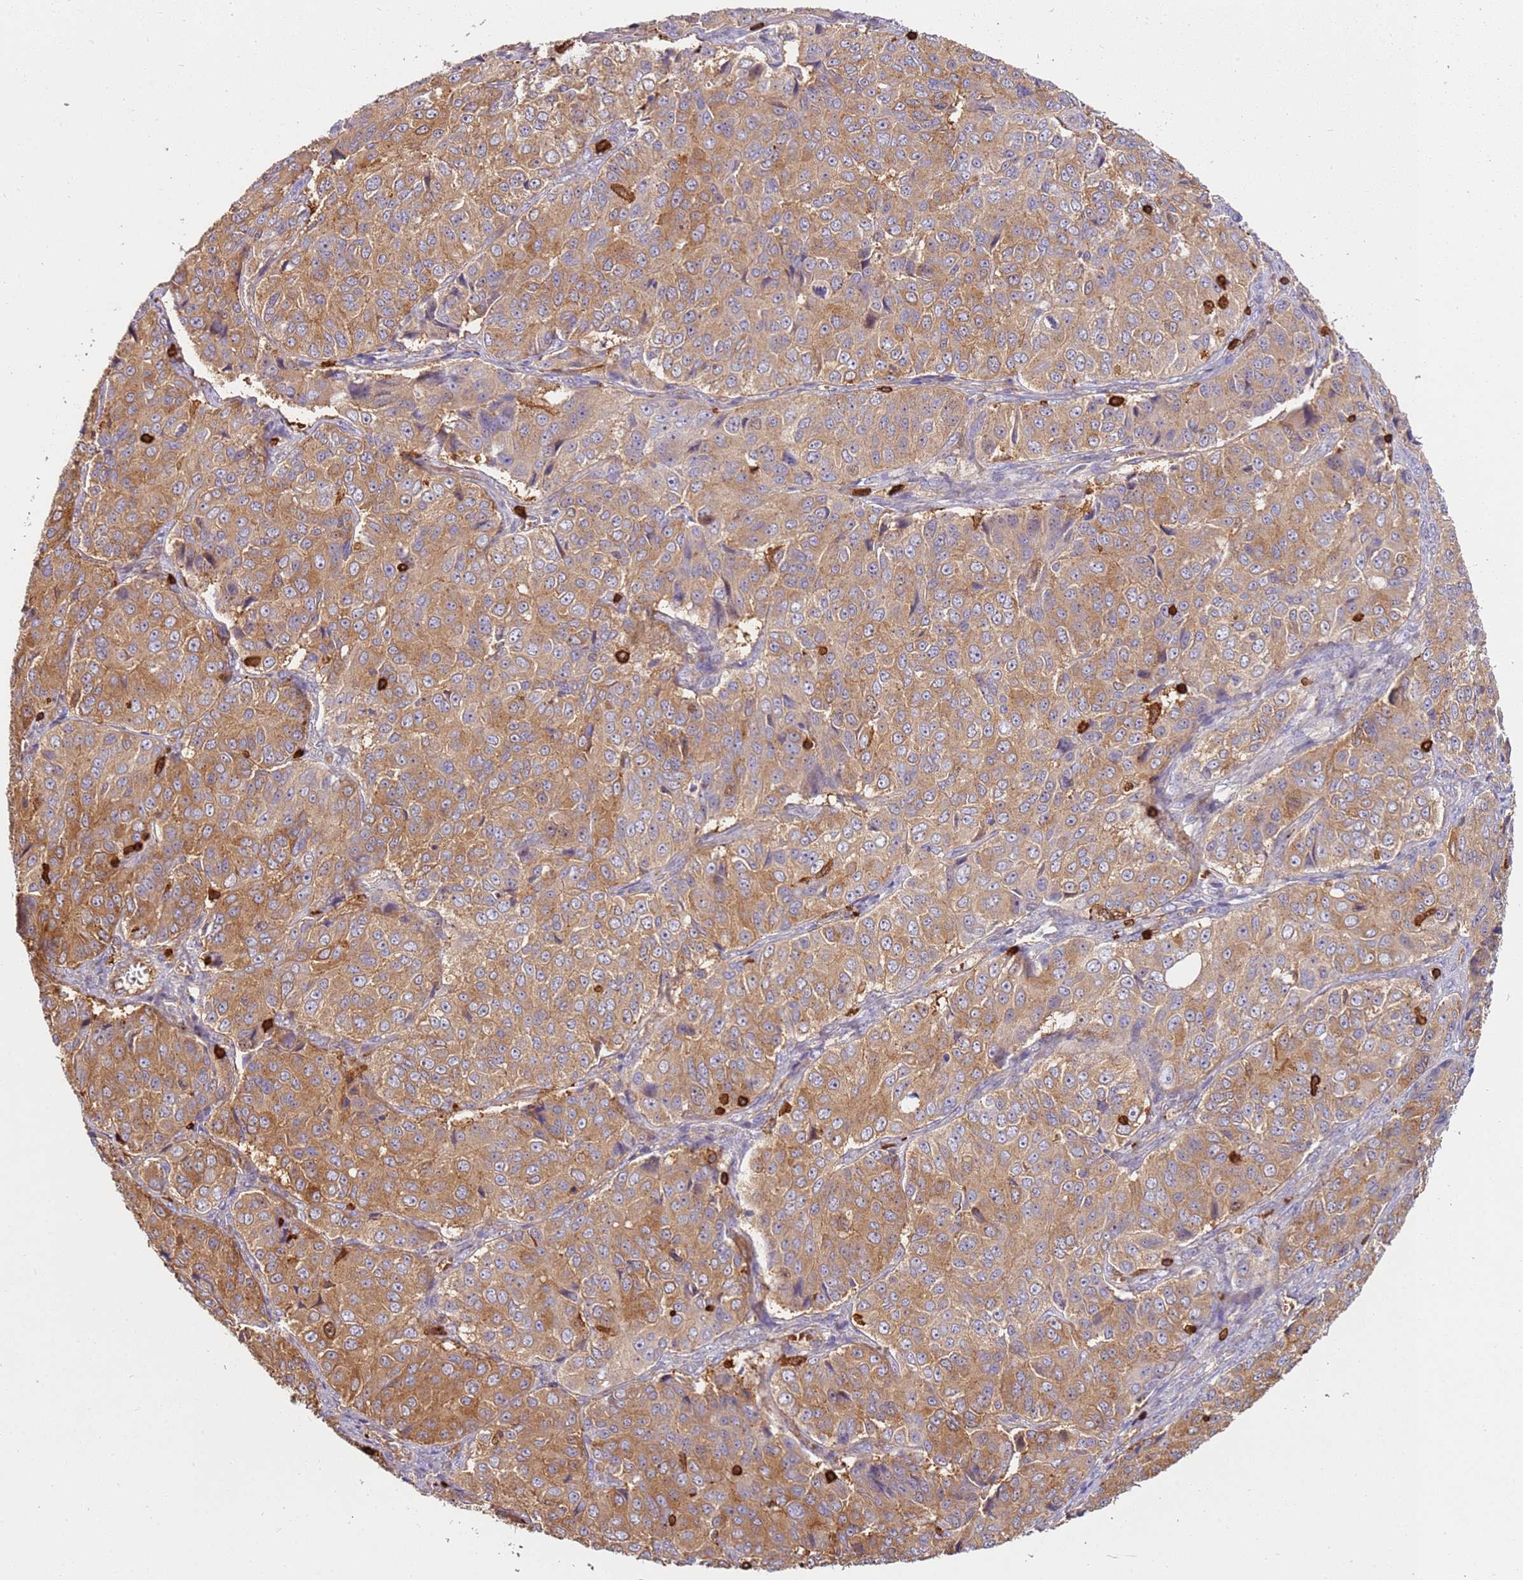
{"staining": {"intensity": "moderate", "quantity": ">75%", "location": "cytoplasmic/membranous"}, "tissue": "ovarian cancer", "cell_type": "Tumor cells", "image_type": "cancer", "snomed": [{"axis": "morphology", "description": "Carcinoma, endometroid"}, {"axis": "topography", "description": "Ovary"}], "caption": "This histopathology image displays immunohistochemistry staining of human ovarian cancer, with medium moderate cytoplasmic/membranous positivity in about >75% of tumor cells.", "gene": "OR6P1", "patient": {"sex": "female", "age": 51}}